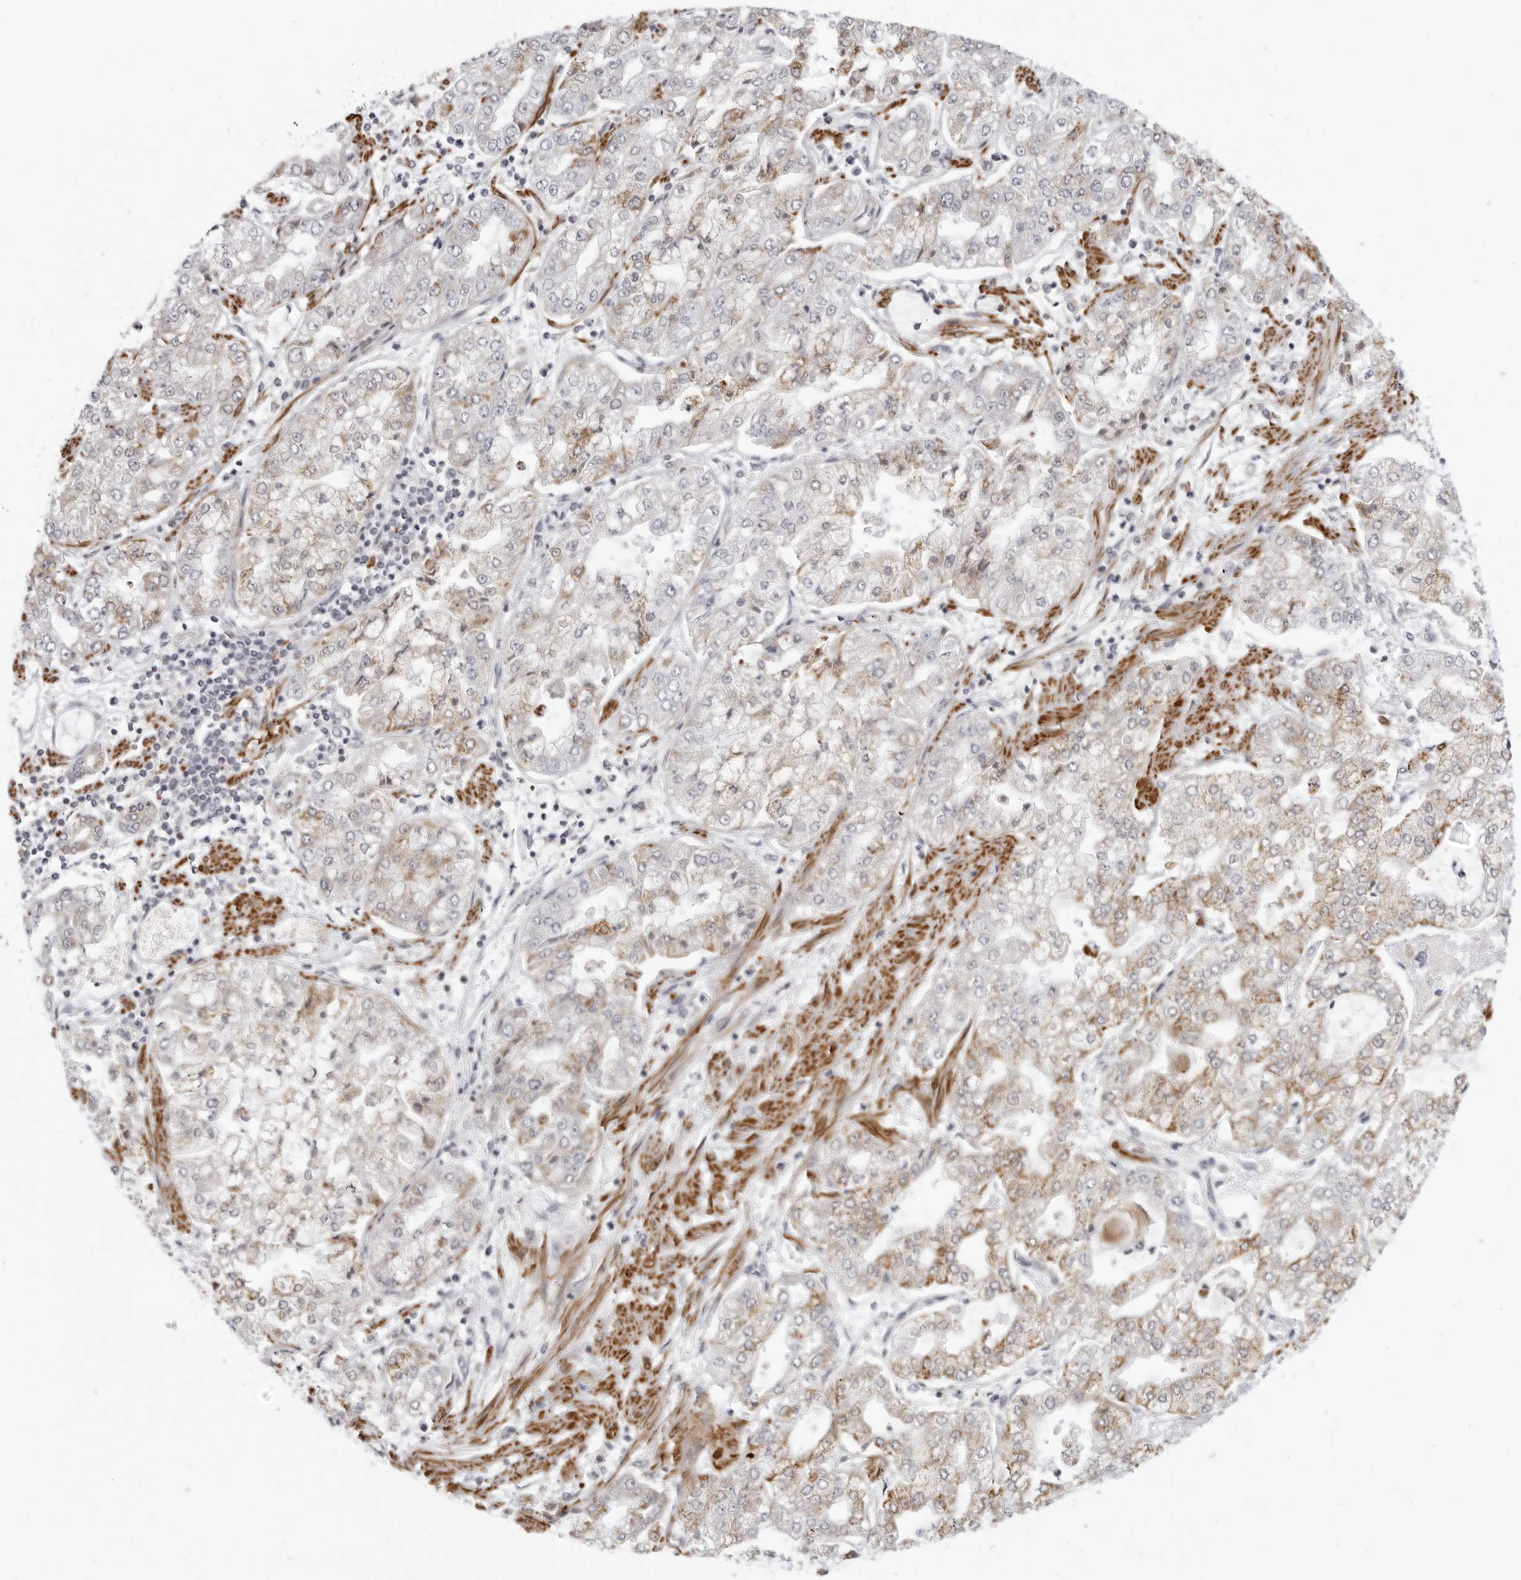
{"staining": {"intensity": "moderate", "quantity": "<25%", "location": "cytoplasmic/membranous"}, "tissue": "stomach cancer", "cell_type": "Tumor cells", "image_type": "cancer", "snomed": [{"axis": "morphology", "description": "Adenocarcinoma, NOS"}, {"axis": "topography", "description": "Stomach"}], "caption": "The immunohistochemical stain highlights moderate cytoplasmic/membranous expression in tumor cells of adenocarcinoma (stomach) tissue. Using DAB (3,3'-diaminobenzidine) (brown) and hematoxylin (blue) stains, captured at high magnification using brightfield microscopy.", "gene": "MAP7D1", "patient": {"sex": "male", "age": 76}}